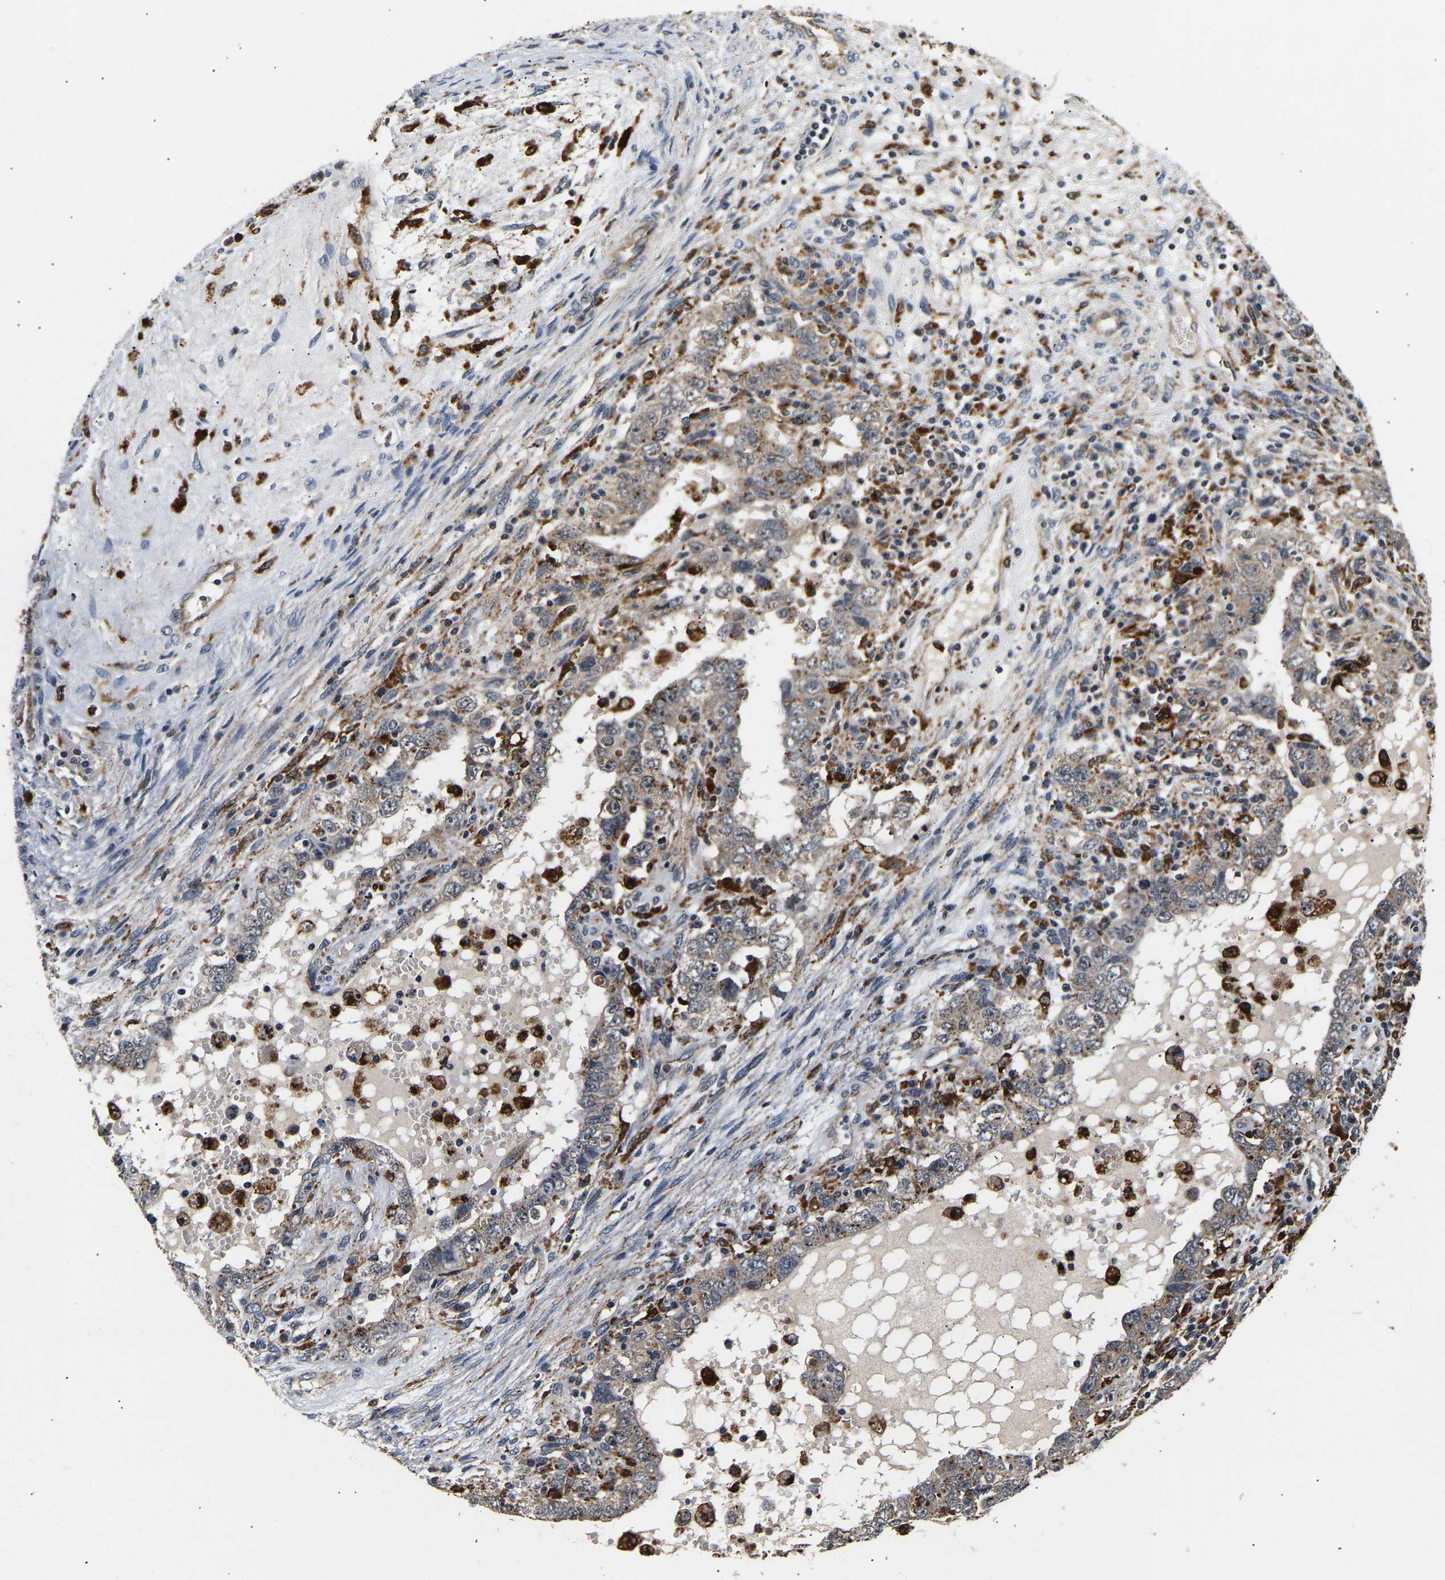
{"staining": {"intensity": "weak", "quantity": "<25%", "location": "cytoplasmic/membranous"}, "tissue": "testis cancer", "cell_type": "Tumor cells", "image_type": "cancer", "snomed": [{"axis": "morphology", "description": "Carcinoma, Embryonal, NOS"}, {"axis": "topography", "description": "Testis"}], "caption": "Human testis embryonal carcinoma stained for a protein using immunohistochemistry shows no expression in tumor cells.", "gene": "SMU1", "patient": {"sex": "male", "age": 26}}